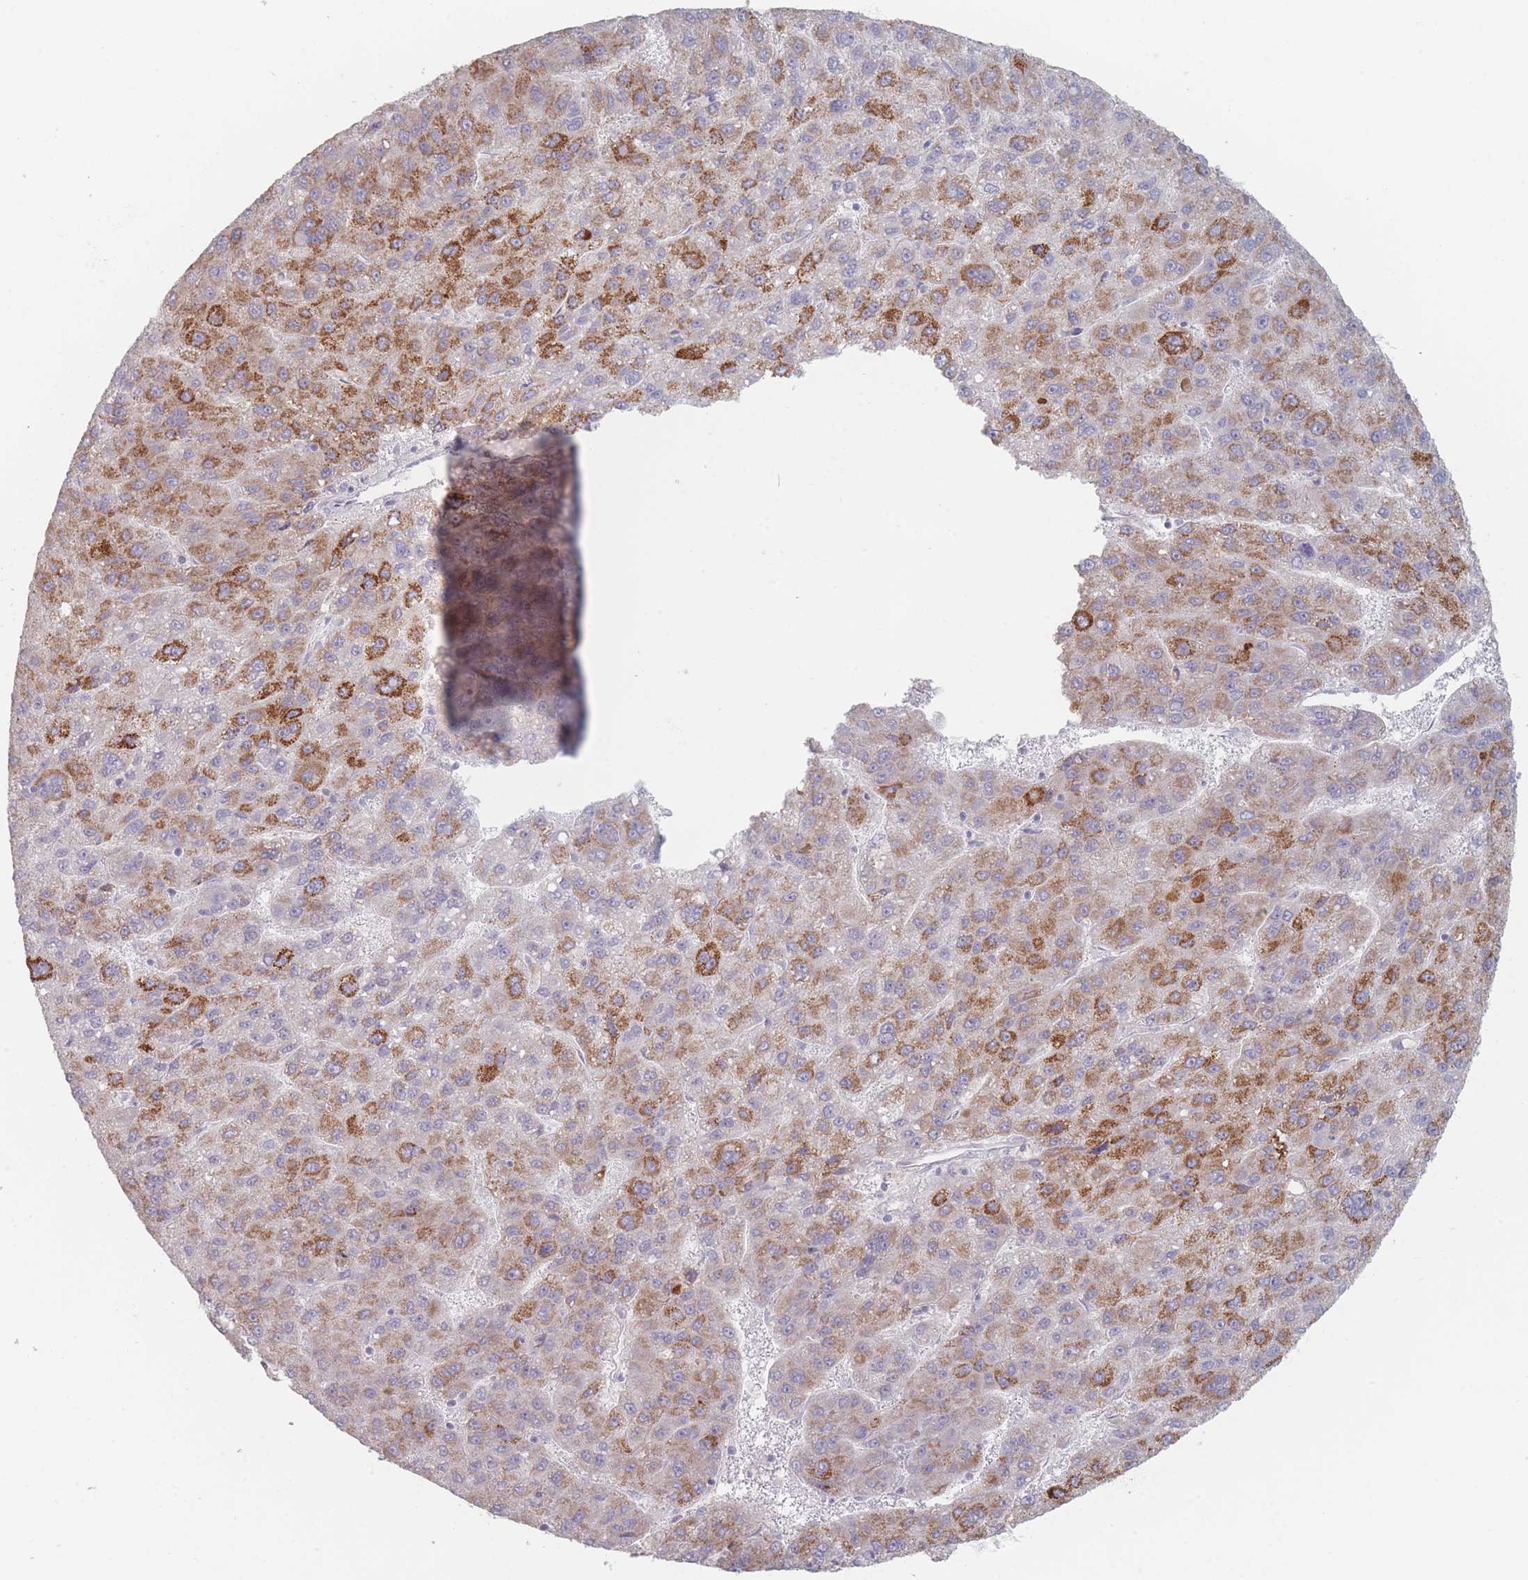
{"staining": {"intensity": "strong", "quantity": "<25%", "location": "cytoplasmic/membranous"}, "tissue": "liver cancer", "cell_type": "Tumor cells", "image_type": "cancer", "snomed": [{"axis": "morphology", "description": "Carcinoma, Hepatocellular, NOS"}, {"axis": "topography", "description": "Liver"}], "caption": "Tumor cells show strong cytoplasmic/membranous expression in approximately <25% of cells in hepatocellular carcinoma (liver). (DAB (3,3'-diaminobenzidine) IHC, brown staining for protein, blue staining for nuclei).", "gene": "HELZ2", "patient": {"sex": "female", "age": 82}}